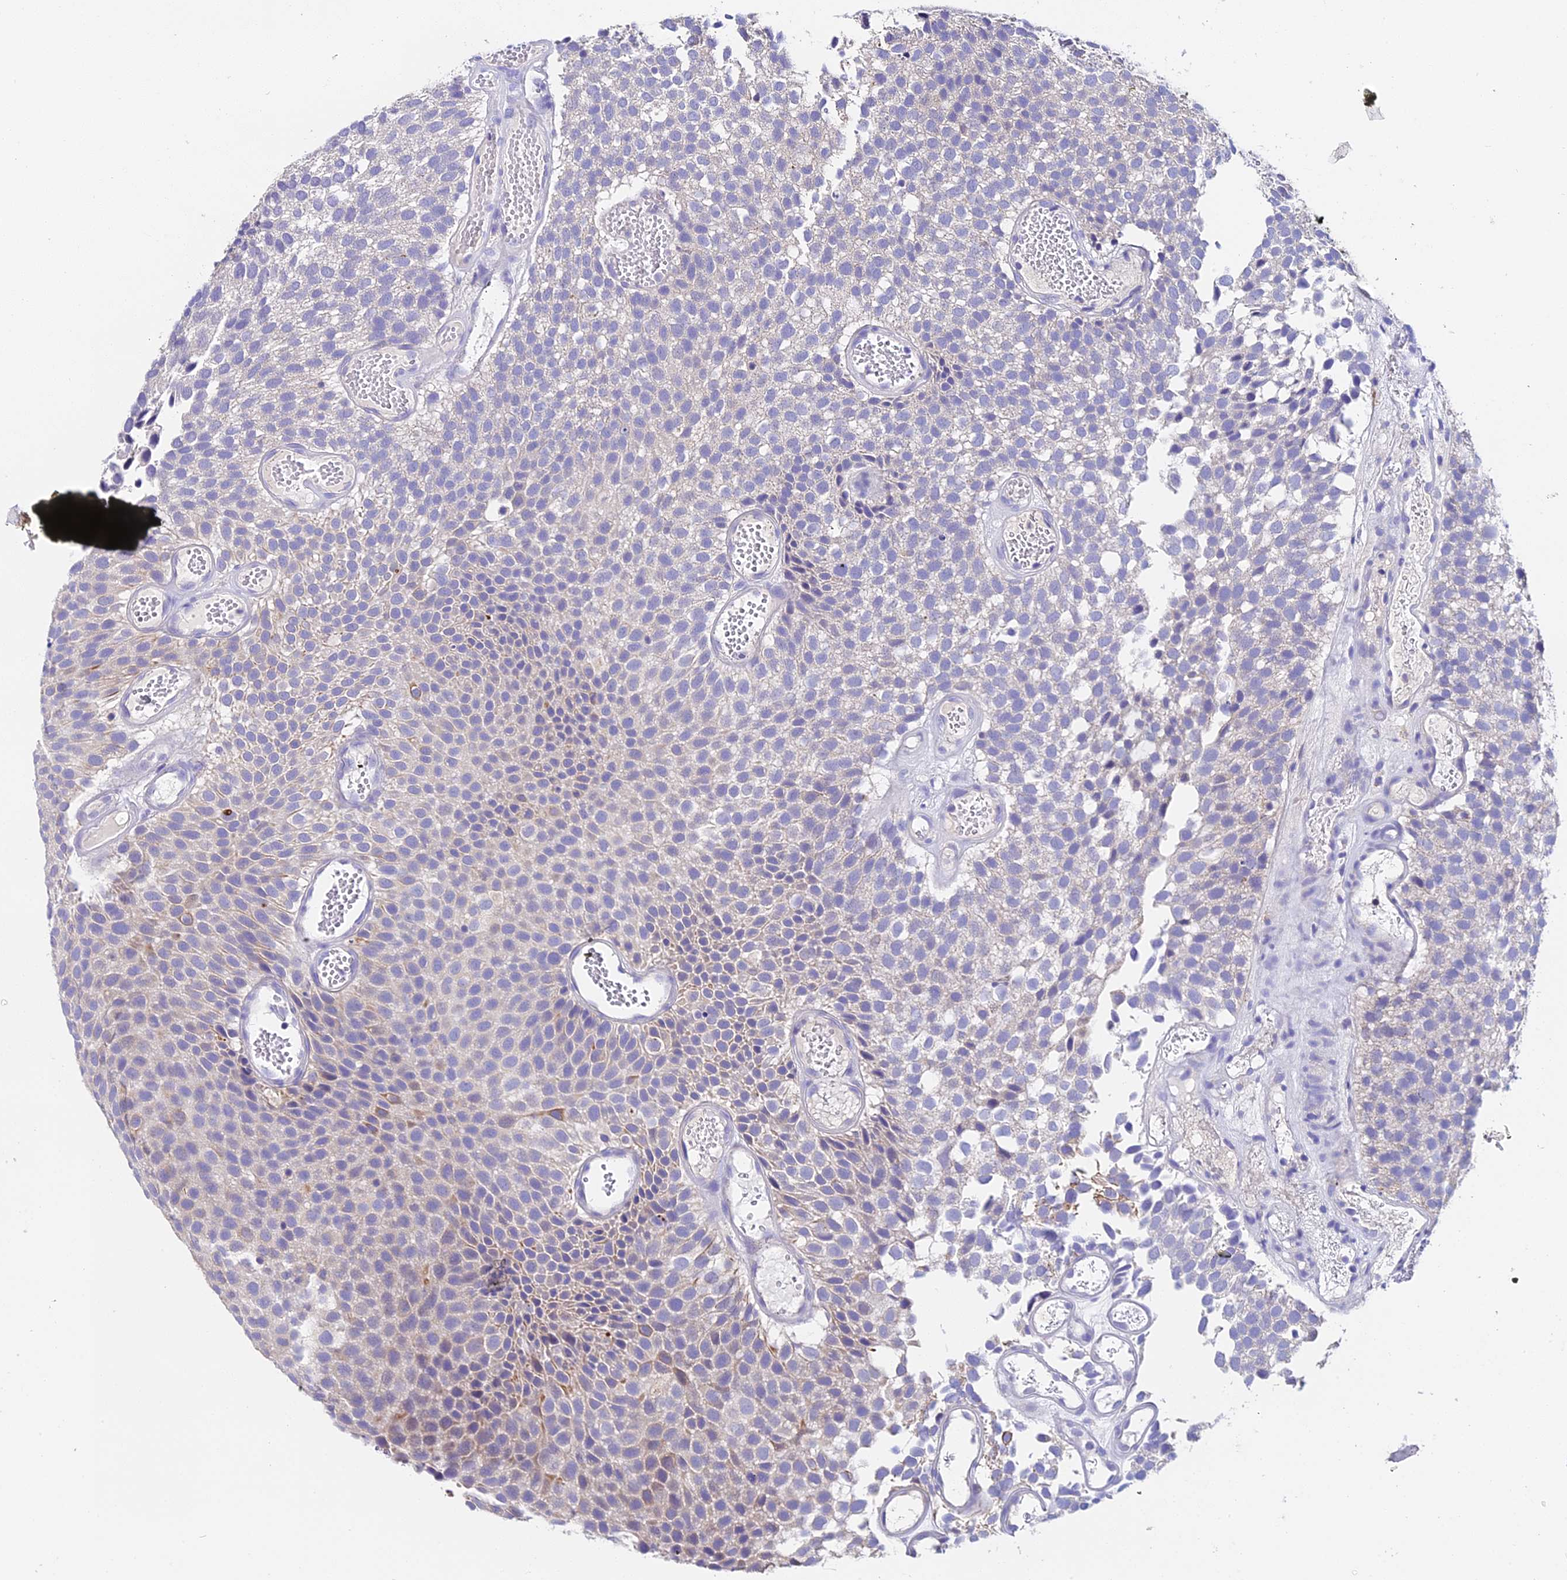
{"staining": {"intensity": "negative", "quantity": "none", "location": "none"}, "tissue": "urothelial cancer", "cell_type": "Tumor cells", "image_type": "cancer", "snomed": [{"axis": "morphology", "description": "Urothelial carcinoma, Low grade"}, {"axis": "topography", "description": "Urinary bladder"}], "caption": "The IHC histopathology image has no significant expression in tumor cells of urothelial cancer tissue. (DAB (3,3'-diaminobenzidine) immunohistochemistry (IHC) visualized using brightfield microscopy, high magnification).", "gene": "LYPD6", "patient": {"sex": "male", "age": 89}}